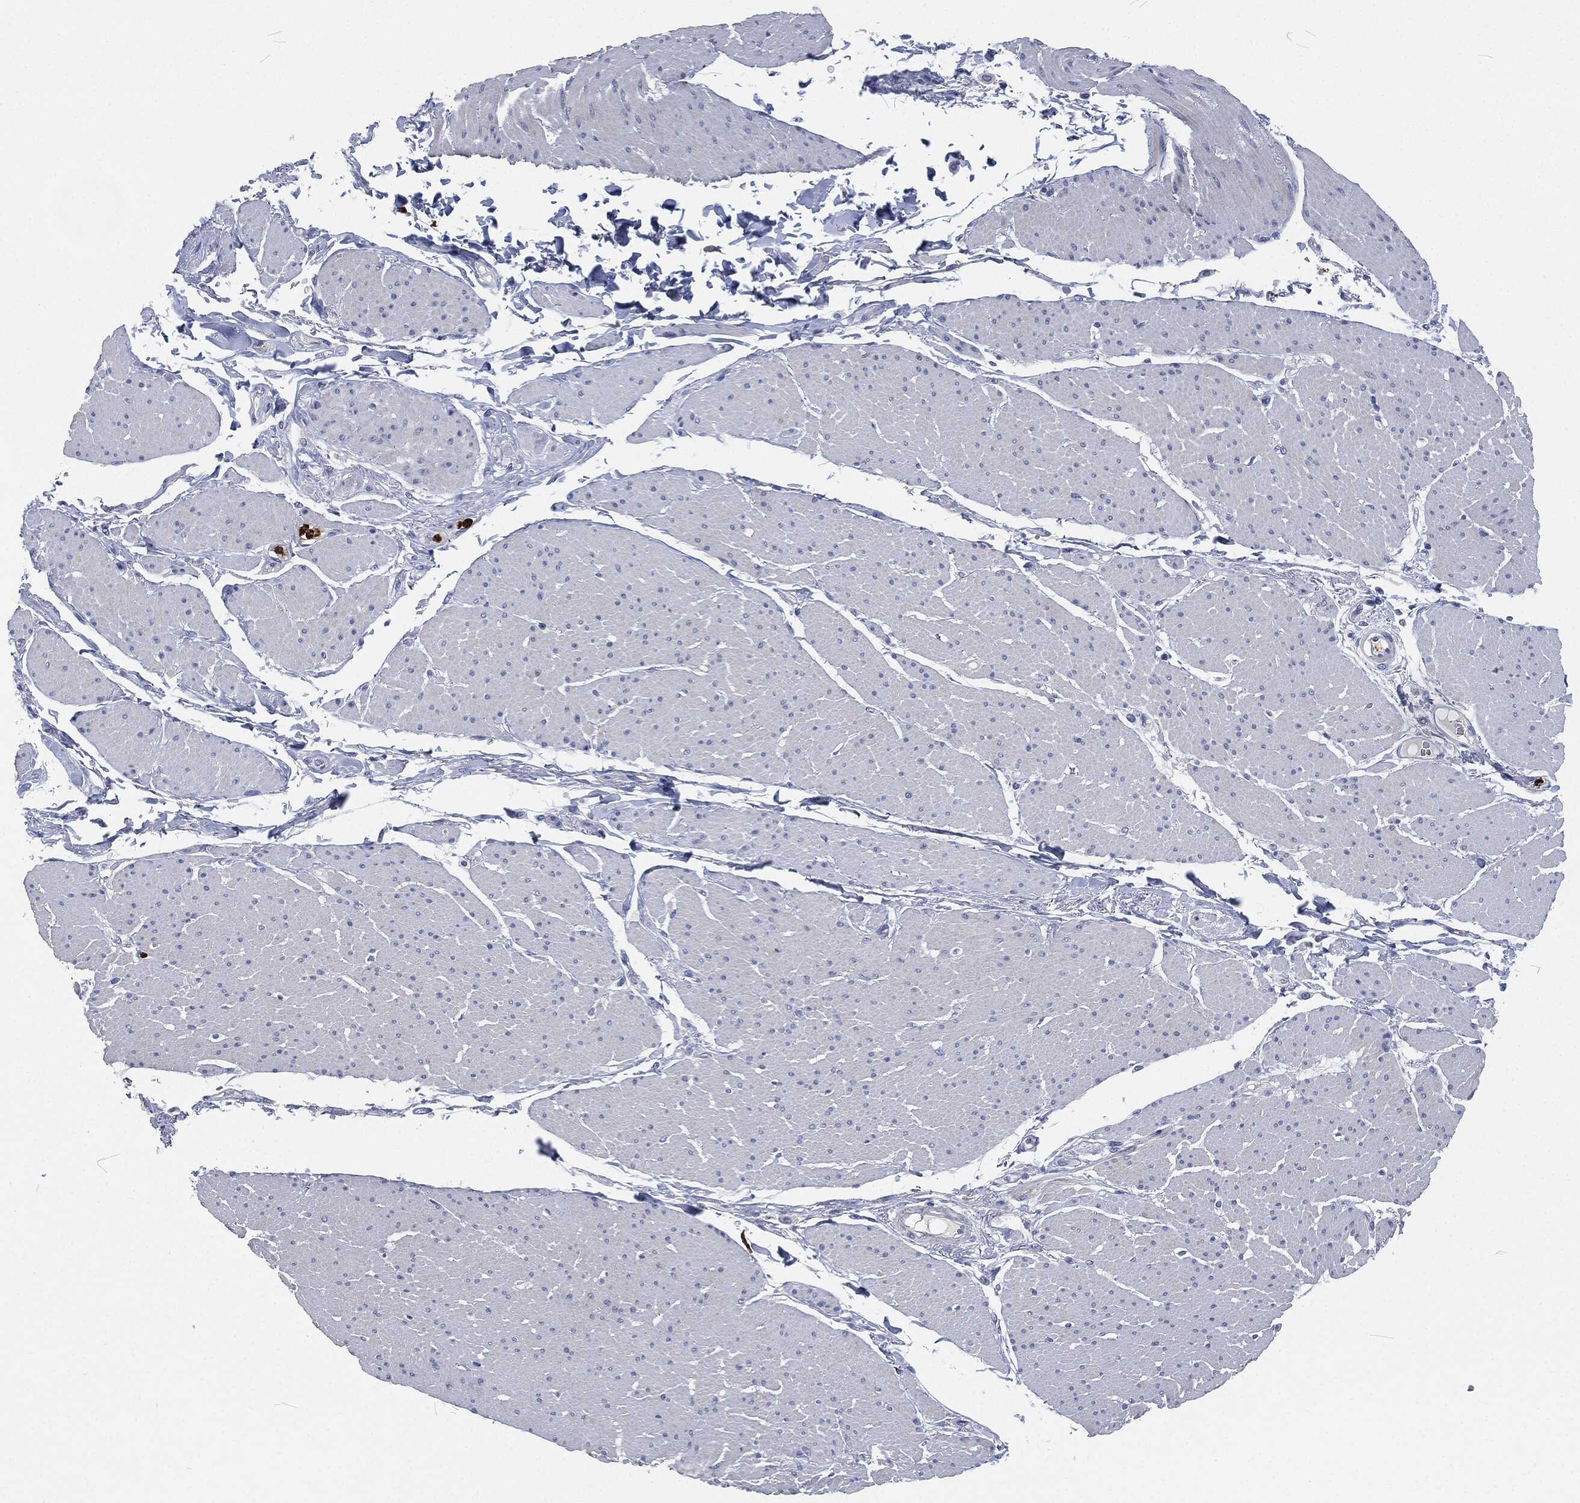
{"staining": {"intensity": "negative", "quantity": "none", "location": "none"}, "tissue": "smooth muscle", "cell_type": "Smooth muscle cells", "image_type": "normal", "snomed": [{"axis": "morphology", "description": "Normal tissue, NOS"}, {"axis": "topography", "description": "Smooth muscle"}, {"axis": "topography", "description": "Anal"}], "caption": "Smooth muscle cells show no significant protein expression in benign smooth muscle. (Brightfield microscopy of DAB immunohistochemistry at high magnification).", "gene": "MPO", "patient": {"sex": "male", "age": 83}}